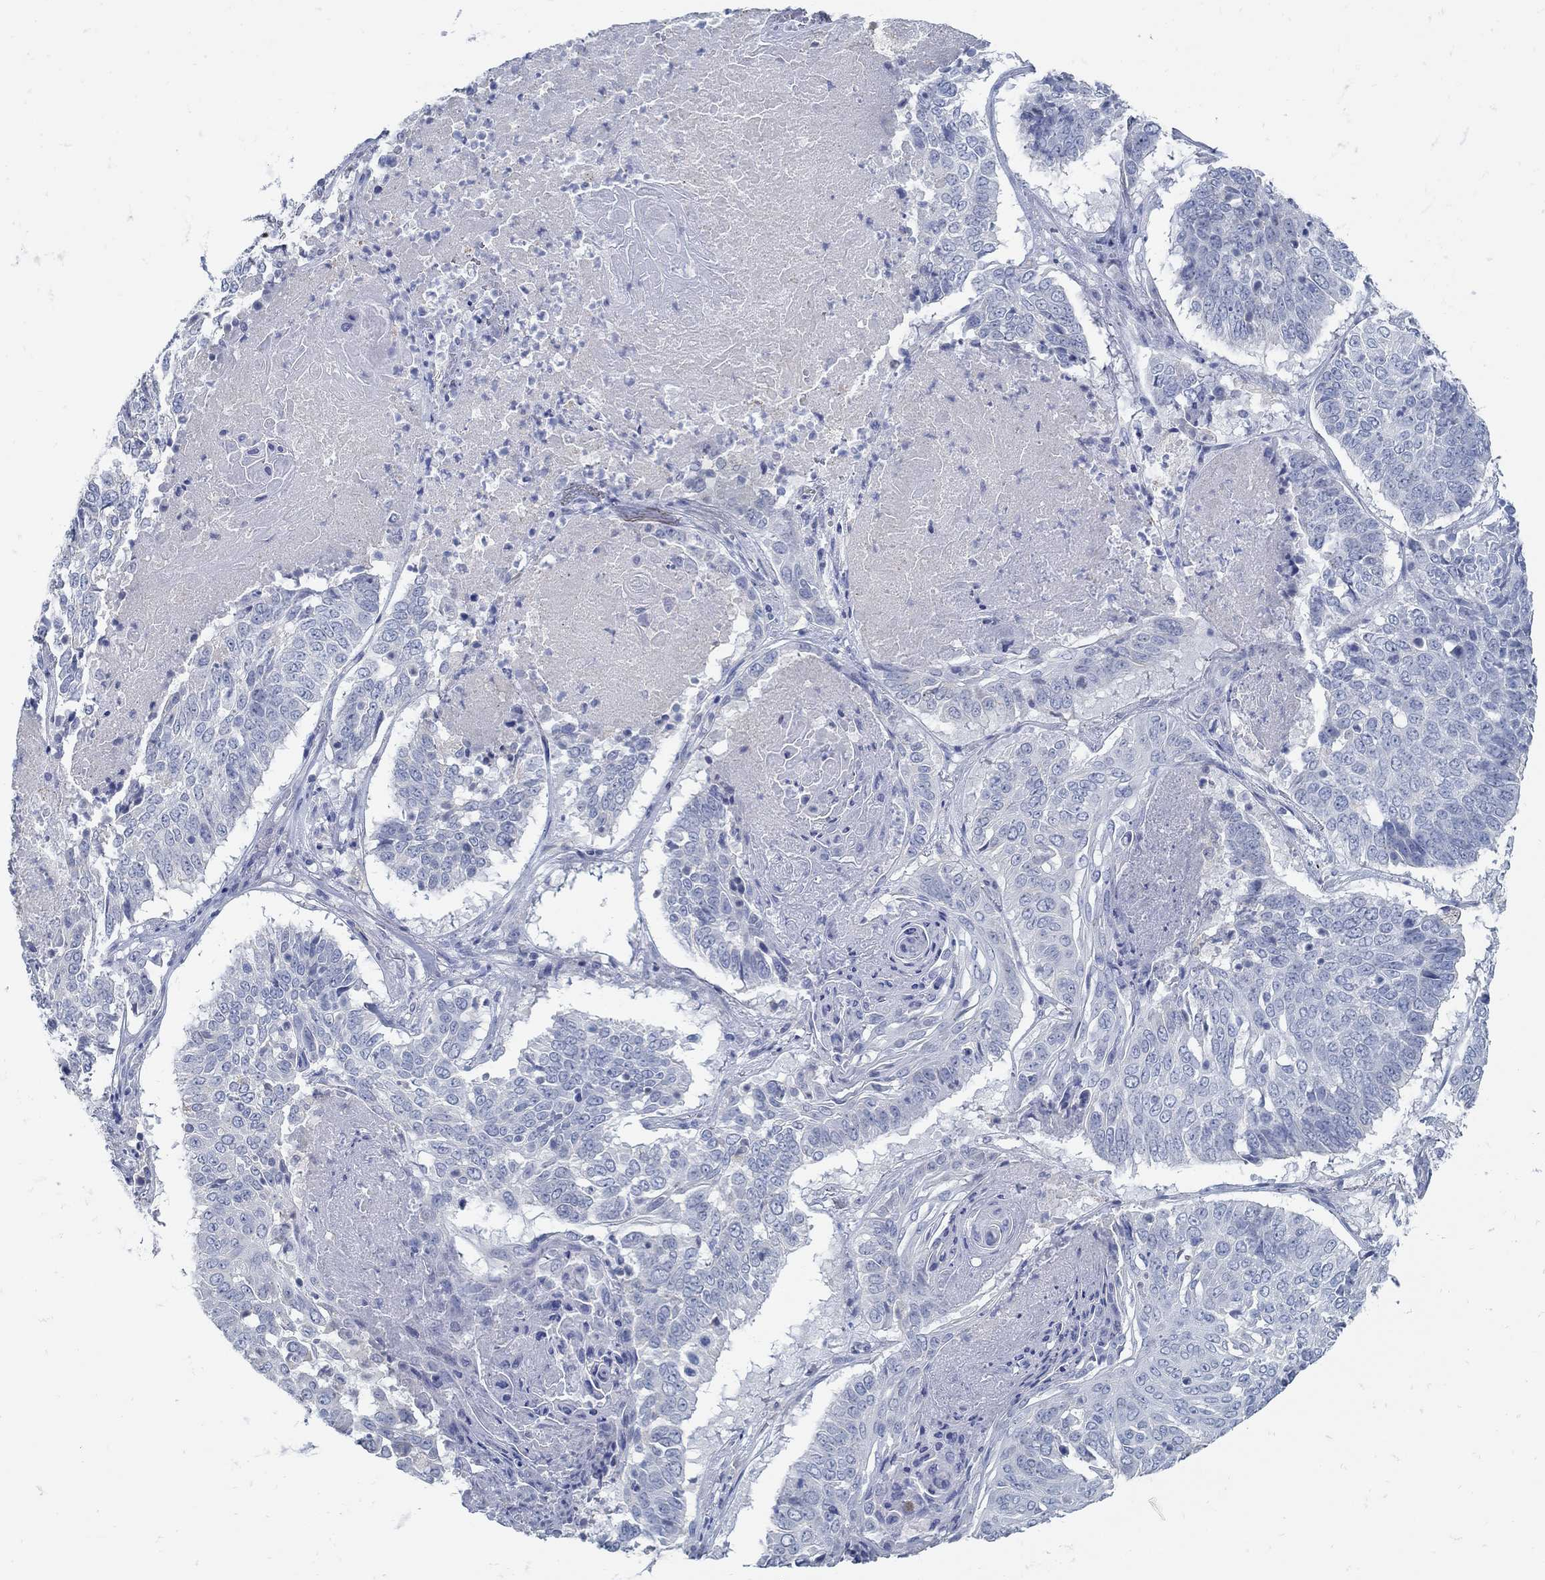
{"staining": {"intensity": "negative", "quantity": "none", "location": "none"}, "tissue": "lung cancer", "cell_type": "Tumor cells", "image_type": "cancer", "snomed": [{"axis": "morphology", "description": "Squamous cell carcinoma, NOS"}, {"axis": "topography", "description": "Lung"}], "caption": "Immunohistochemical staining of lung cancer (squamous cell carcinoma) displays no significant positivity in tumor cells.", "gene": "ZFAND4", "patient": {"sex": "male", "age": 64}}